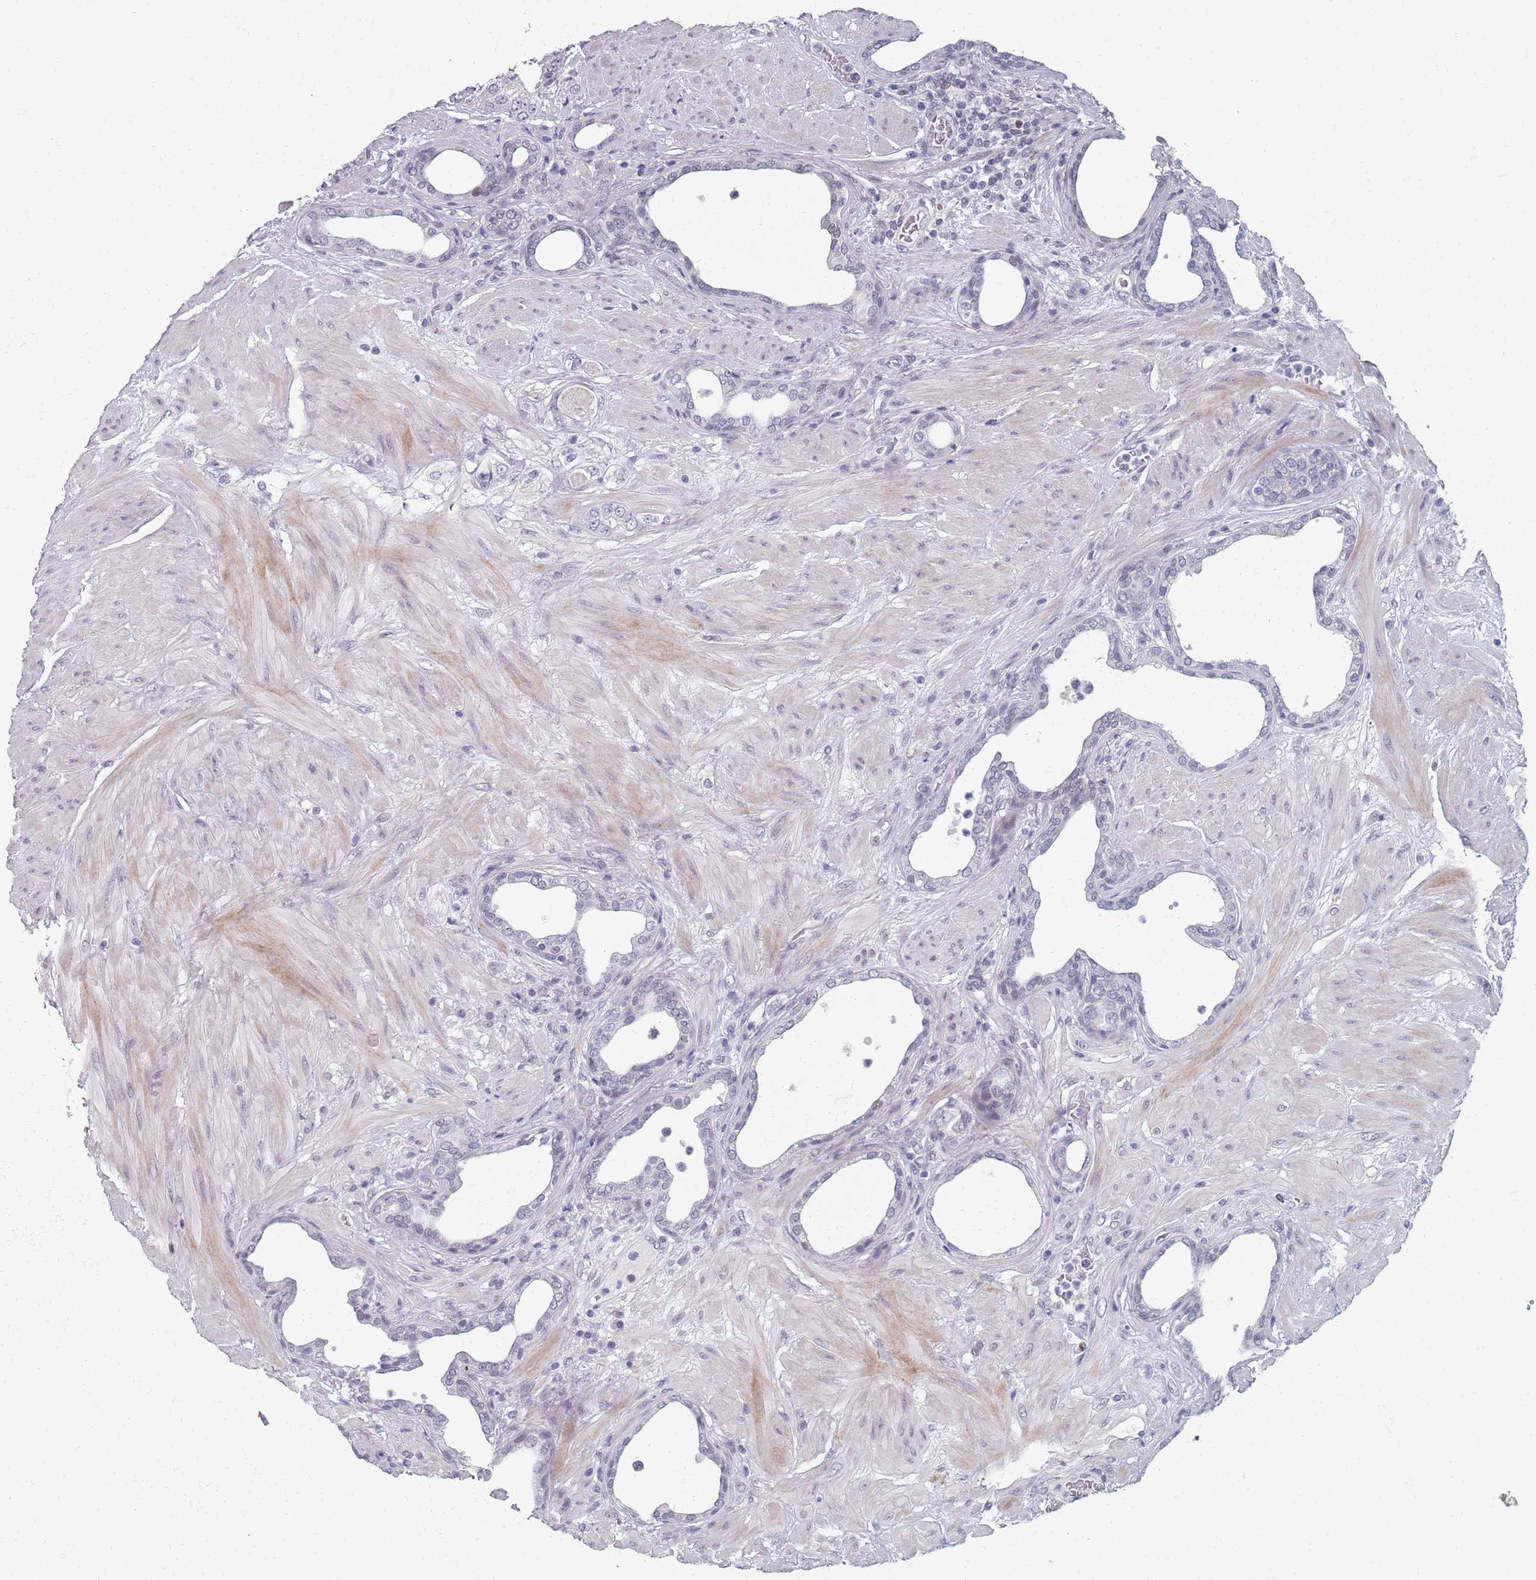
{"staining": {"intensity": "negative", "quantity": "none", "location": "none"}, "tissue": "prostate cancer", "cell_type": "Tumor cells", "image_type": "cancer", "snomed": [{"axis": "morphology", "description": "Adenocarcinoma, High grade"}, {"axis": "topography", "description": "Prostate"}], "caption": "Immunohistochemistry of prostate cancer shows no staining in tumor cells. (DAB immunohistochemistry, high magnification).", "gene": "SAMD1", "patient": {"sex": "male", "age": 68}}